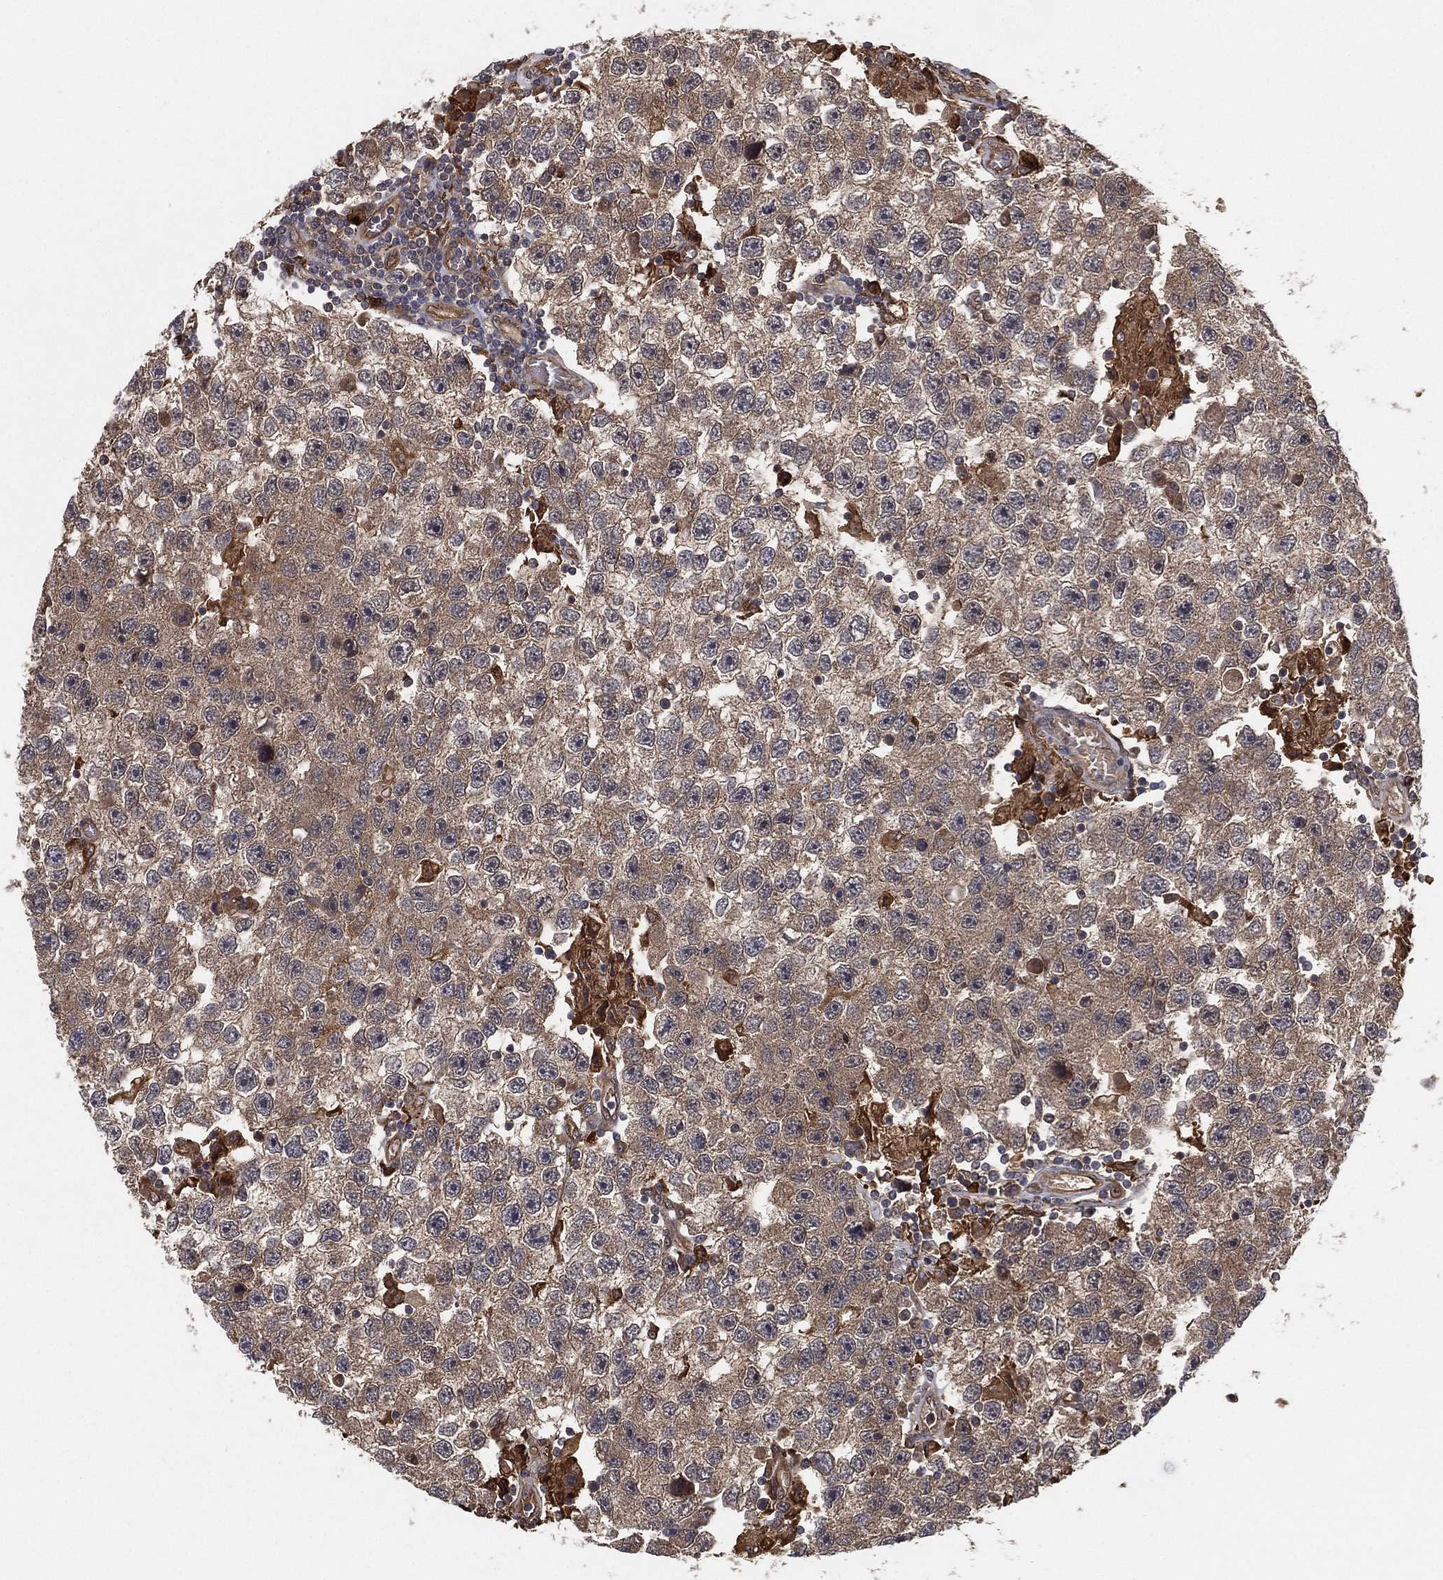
{"staining": {"intensity": "moderate", "quantity": "25%-75%", "location": "cytoplasmic/membranous"}, "tissue": "testis cancer", "cell_type": "Tumor cells", "image_type": "cancer", "snomed": [{"axis": "morphology", "description": "Seminoma, NOS"}, {"axis": "topography", "description": "Testis"}], "caption": "Moderate cytoplasmic/membranous protein expression is seen in about 25%-75% of tumor cells in testis seminoma.", "gene": "PSMG4", "patient": {"sex": "male", "age": 26}}